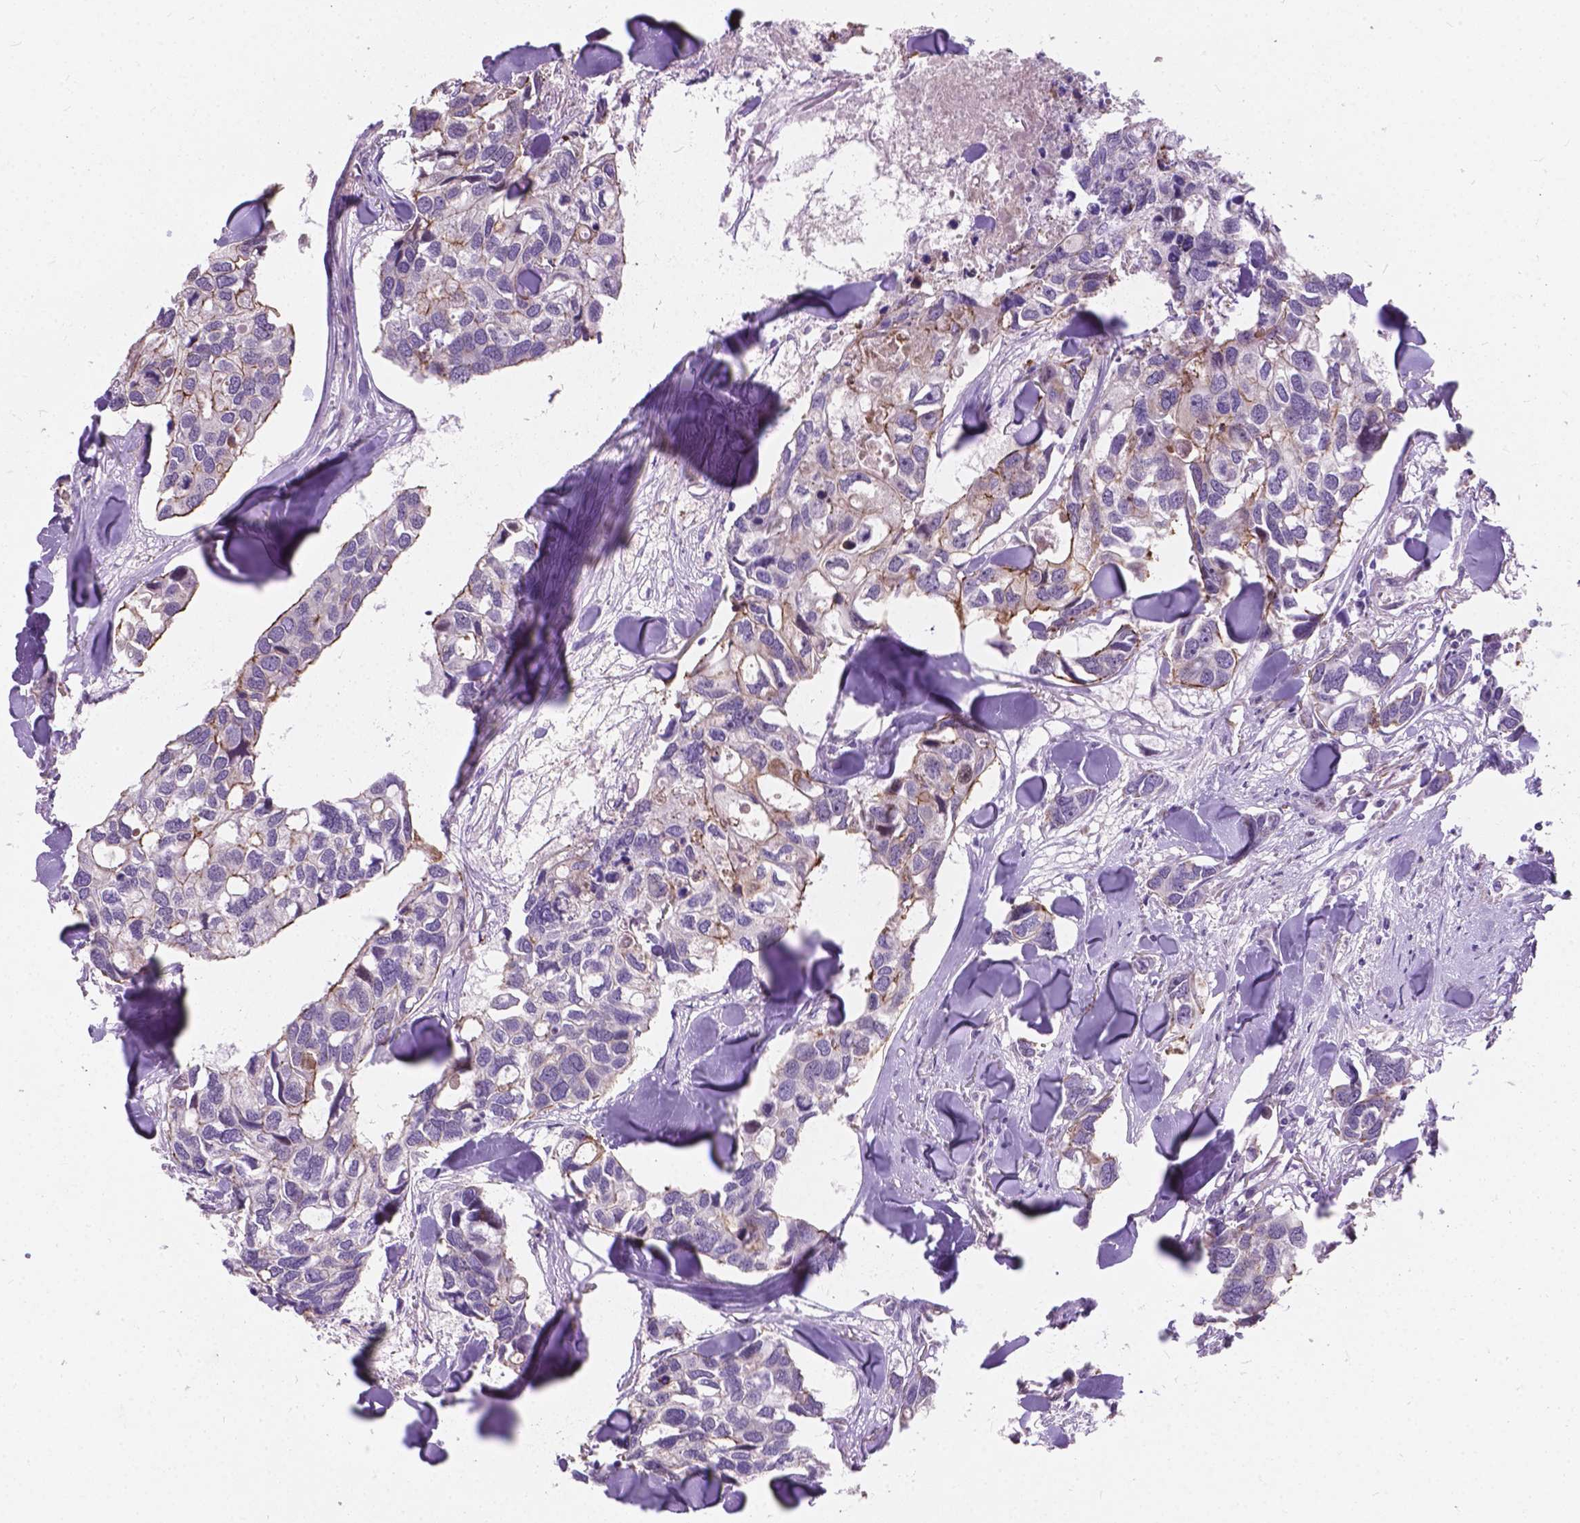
{"staining": {"intensity": "weak", "quantity": "<25%", "location": "cytoplasmic/membranous"}, "tissue": "breast cancer", "cell_type": "Tumor cells", "image_type": "cancer", "snomed": [{"axis": "morphology", "description": "Duct carcinoma"}, {"axis": "topography", "description": "Breast"}], "caption": "An image of human breast cancer (infiltrating ductal carcinoma) is negative for staining in tumor cells.", "gene": "MYH14", "patient": {"sex": "female", "age": 83}}